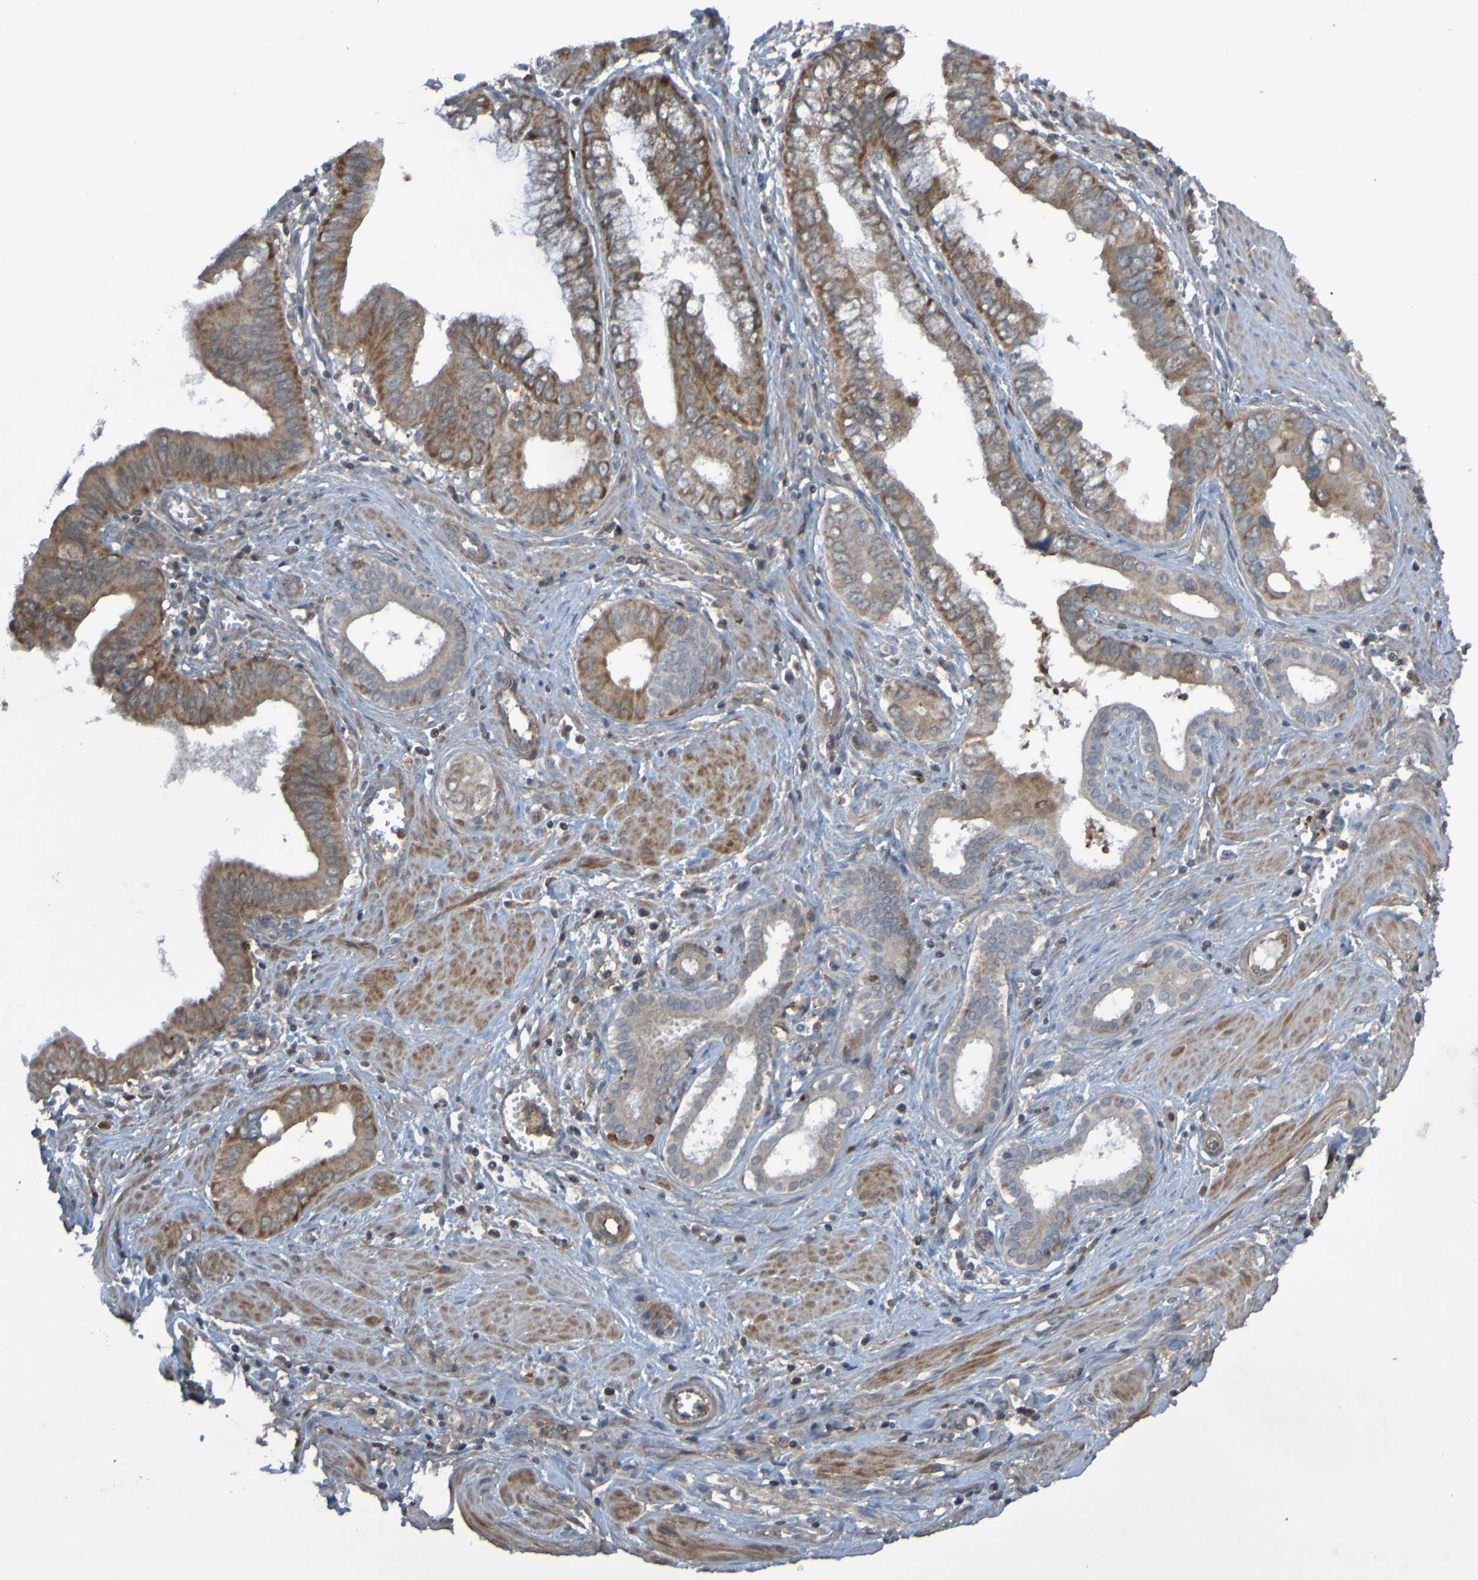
{"staining": {"intensity": "weak", "quantity": ">75%", "location": "cytoplasmic/membranous"}, "tissue": "pancreatic cancer", "cell_type": "Tumor cells", "image_type": "cancer", "snomed": [{"axis": "morphology", "description": "Normal tissue, NOS"}, {"axis": "topography", "description": "Lymph node"}], "caption": "The immunohistochemical stain shows weak cytoplasmic/membranous expression in tumor cells of pancreatic cancer tissue.", "gene": "PDGFB", "patient": {"sex": "male", "age": 50}}